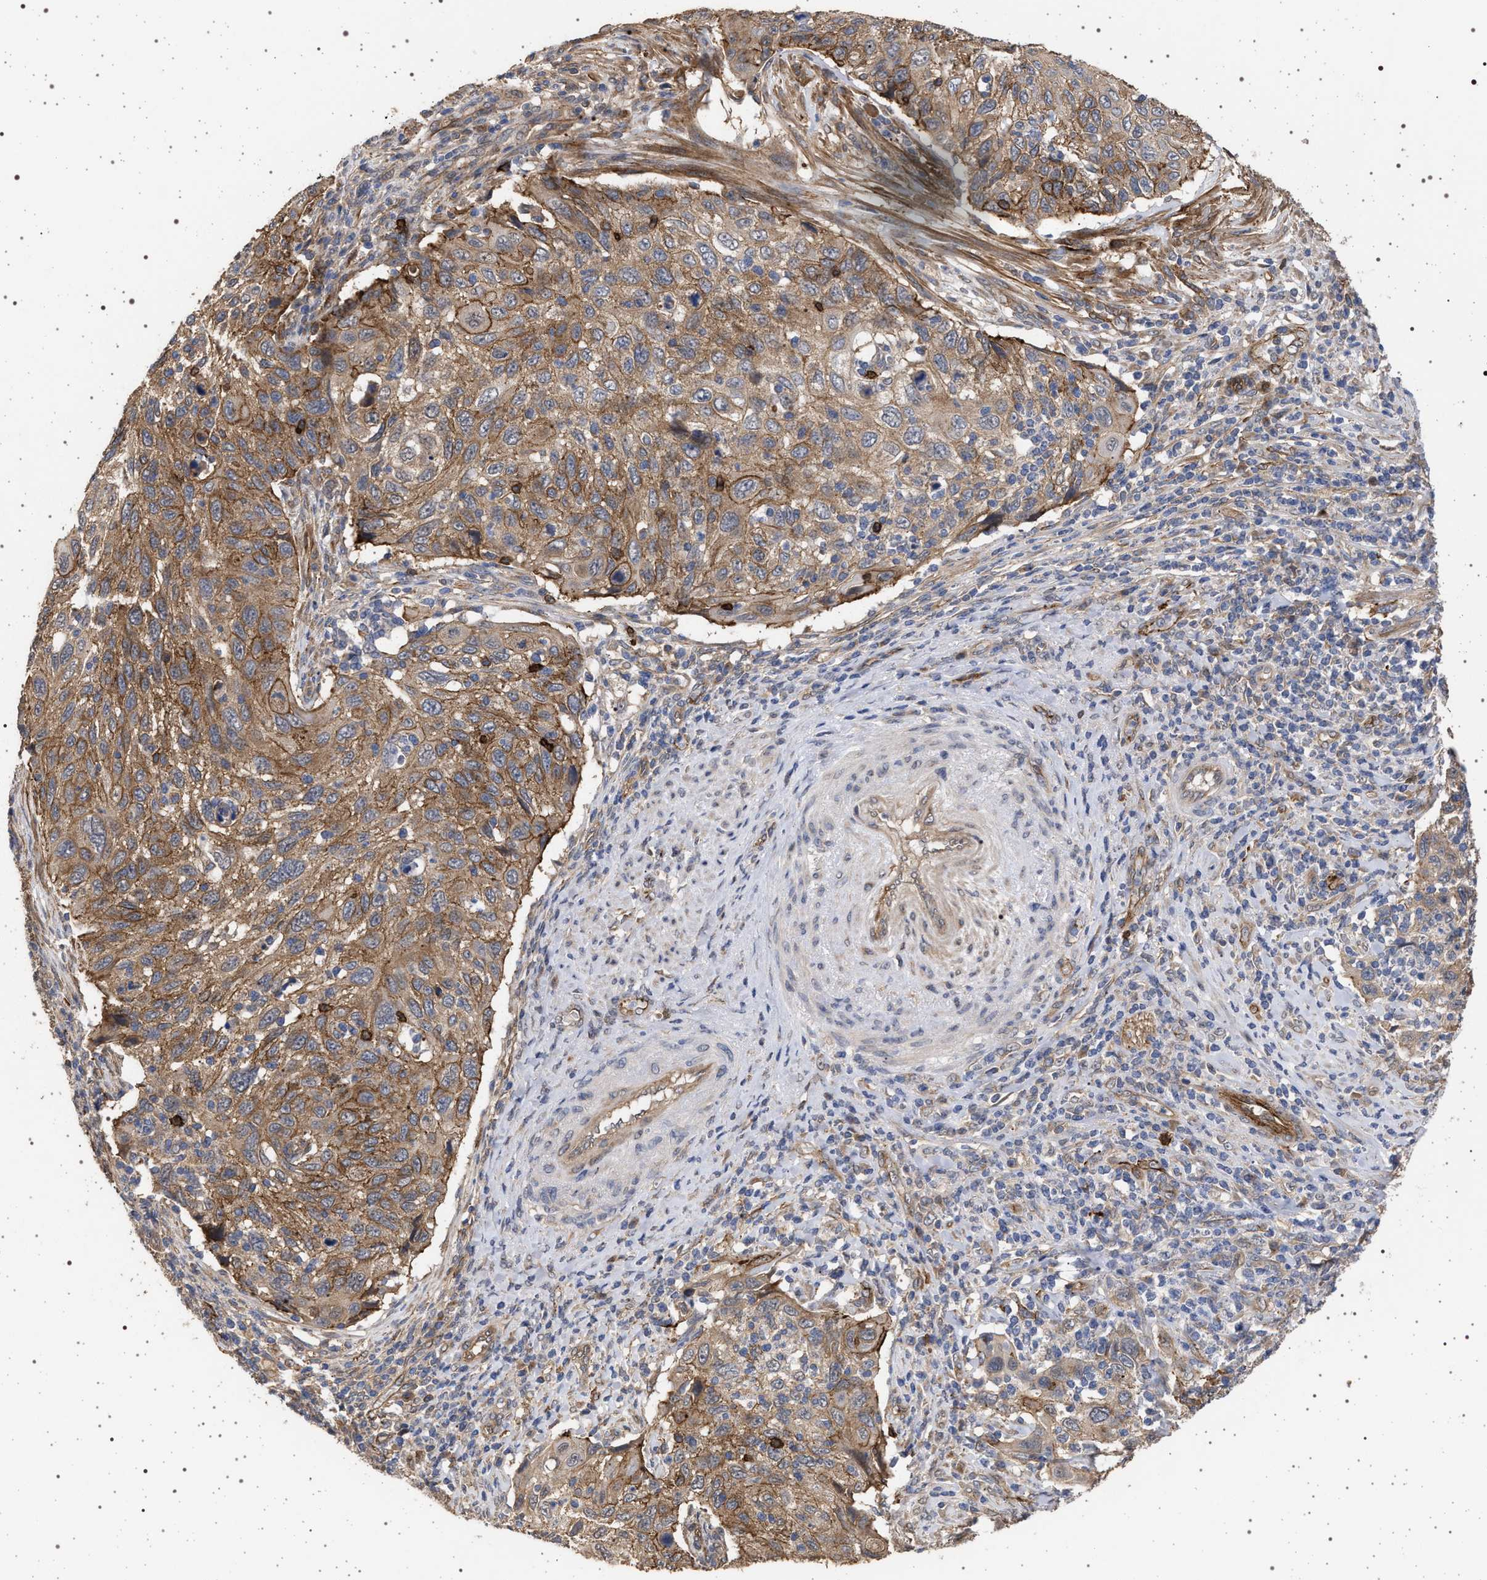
{"staining": {"intensity": "moderate", "quantity": ">75%", "location": "cytoplasmic/membranous"}, "tissue": "cervical cancer", "cell_type": "Tumor cells", "image_type": "cancer", "snomed": [{"axis": "morphology", "description": "Squamous cell carcinoma, NOS"}, {"axis": "topography", "description": "Cervix"}], "caption": "Cervical squamous cell carcinoma stained with IHC demonstrates moderate cytoplasmic/membranous positivity in about >75% of tumor cells.", "gene": "IFT20", "patient": {"sex": "female", "age": 70}}